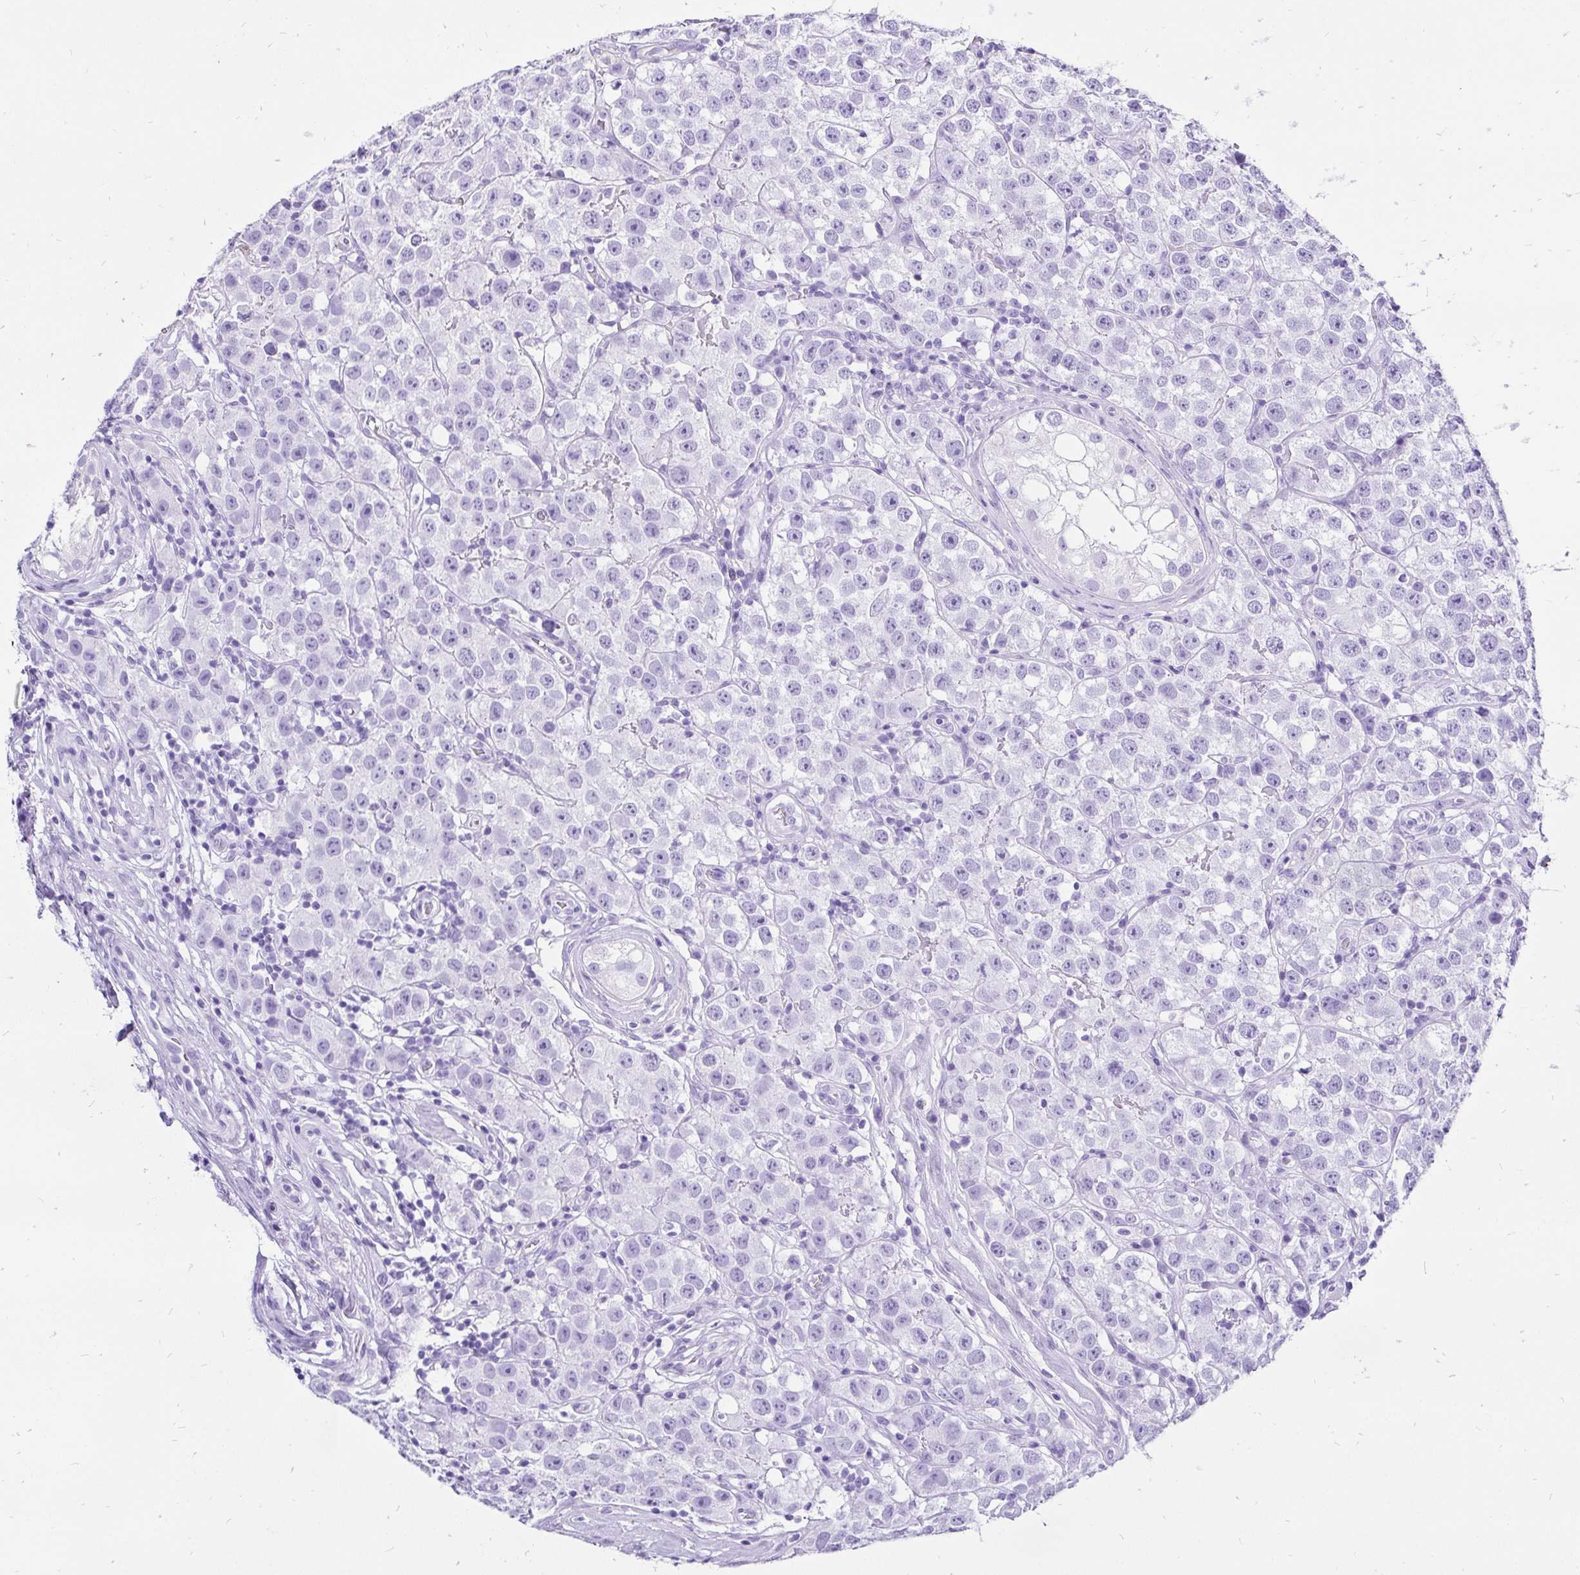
{"staining": {"intensity": "negative", "quantity": "none", "location": "none"}, "tissue": "testis cancer", "cell_type": "Tumor cells", "image_type": "cancer", "snomed": [{"axis": "morphology", "description": "Seminoma, NOS"}, {"axis": "topography", "description": "Testis"}], "caption": "Tumor cells are negative for protein expression in human testis seminoma. (DAB immunohistochemistry (IHC) with hematoxylin counter stain).", "gene": "KRT13", "patient": {"sex": "male", "age": 34}}